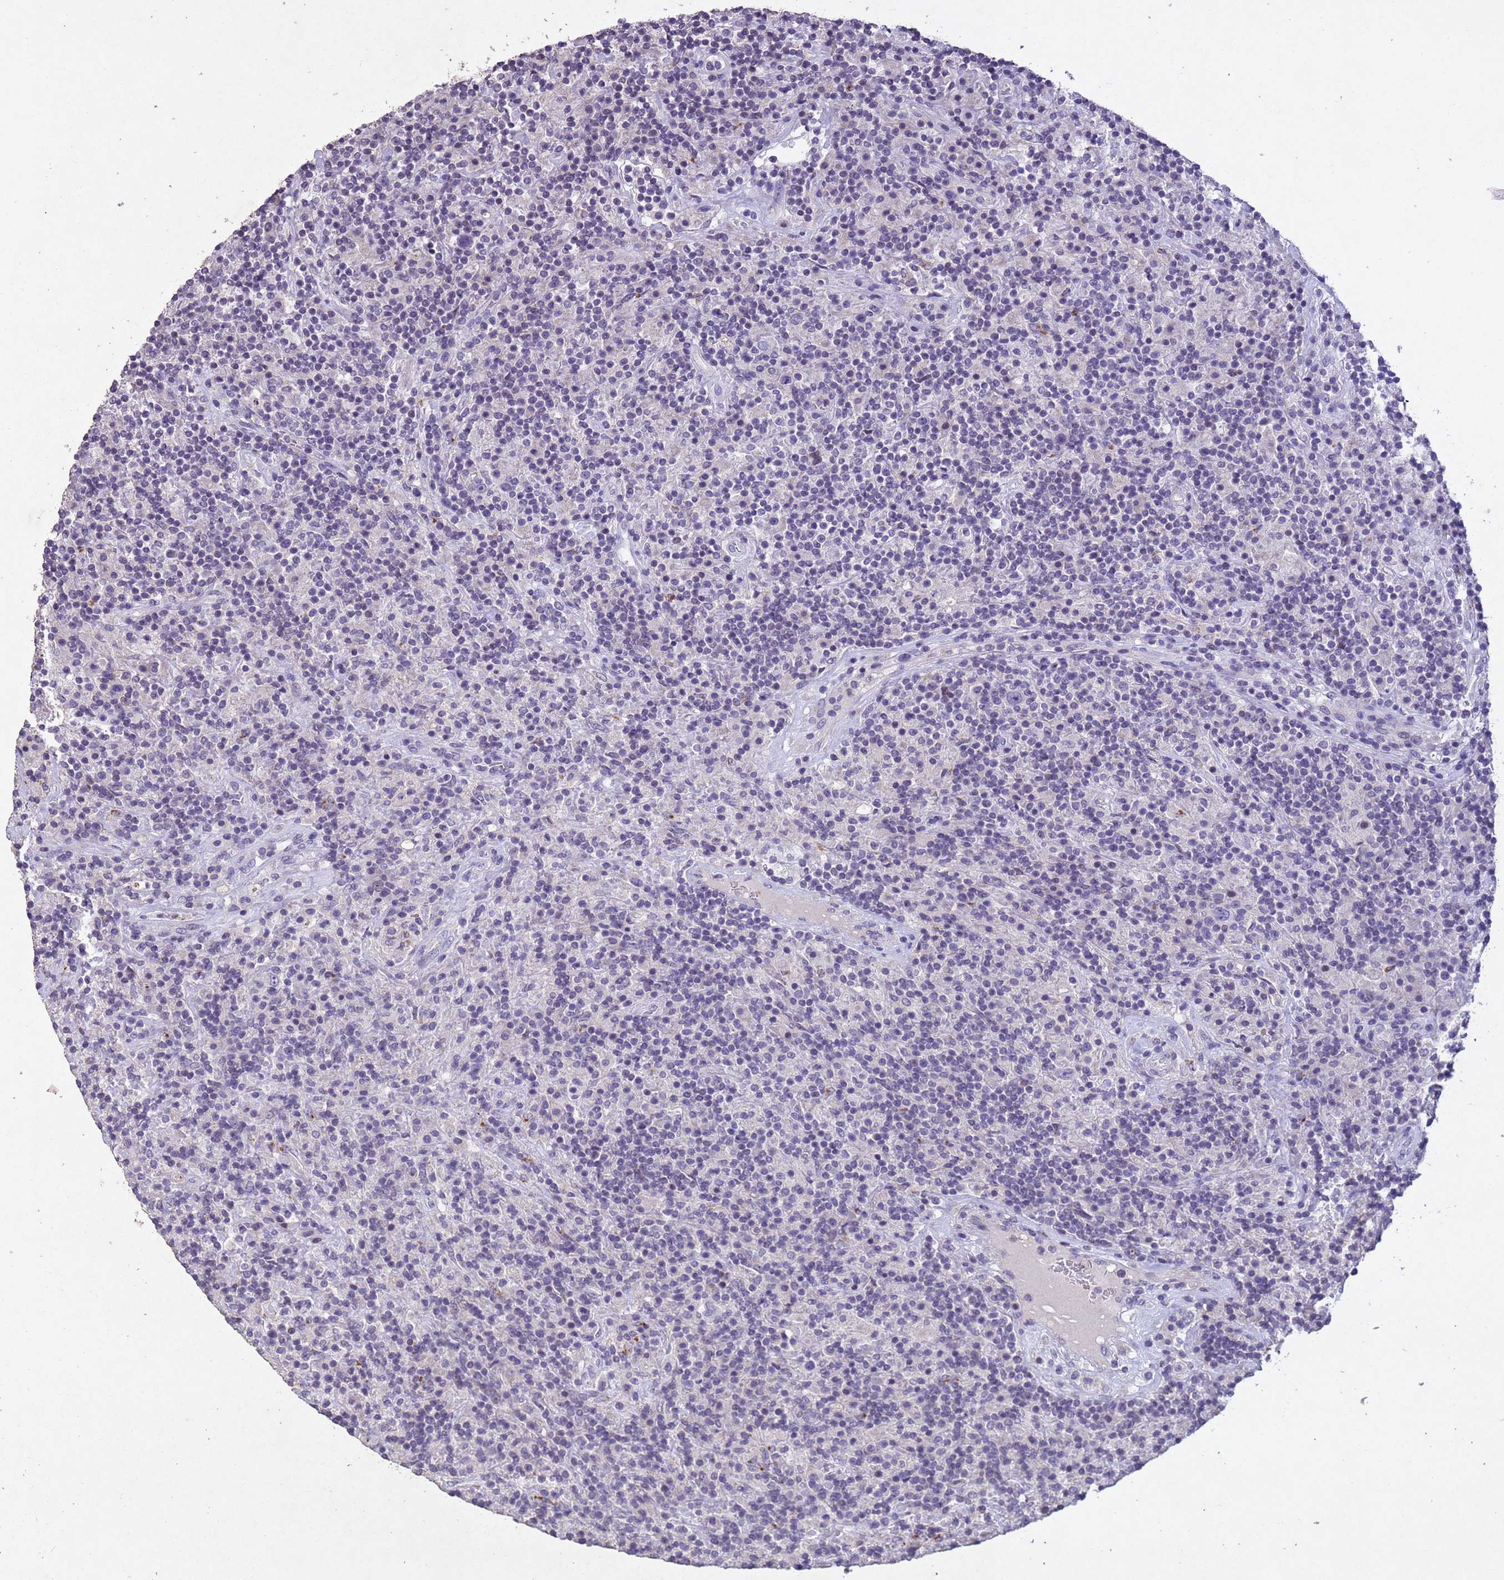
{"staining": {"intensity": "negative", "quantity": "none", "location": "none"}, "tissue": "lymphoma", "cell_type": "Tumor cells", "image_type": "cancer", "snomed": [{"axis": "morphology", "description": "Hodgkin's disease, NOS"}, {"axis": "topography", "description": "Lymph node"}], "caption": "Hodgkin's disease stained for a protein using immunohistochemistry (IHC) exhibits no positivity tumor cells.", "gene": "NLRP11", "patient": {"sex": "male", "age": 70}}